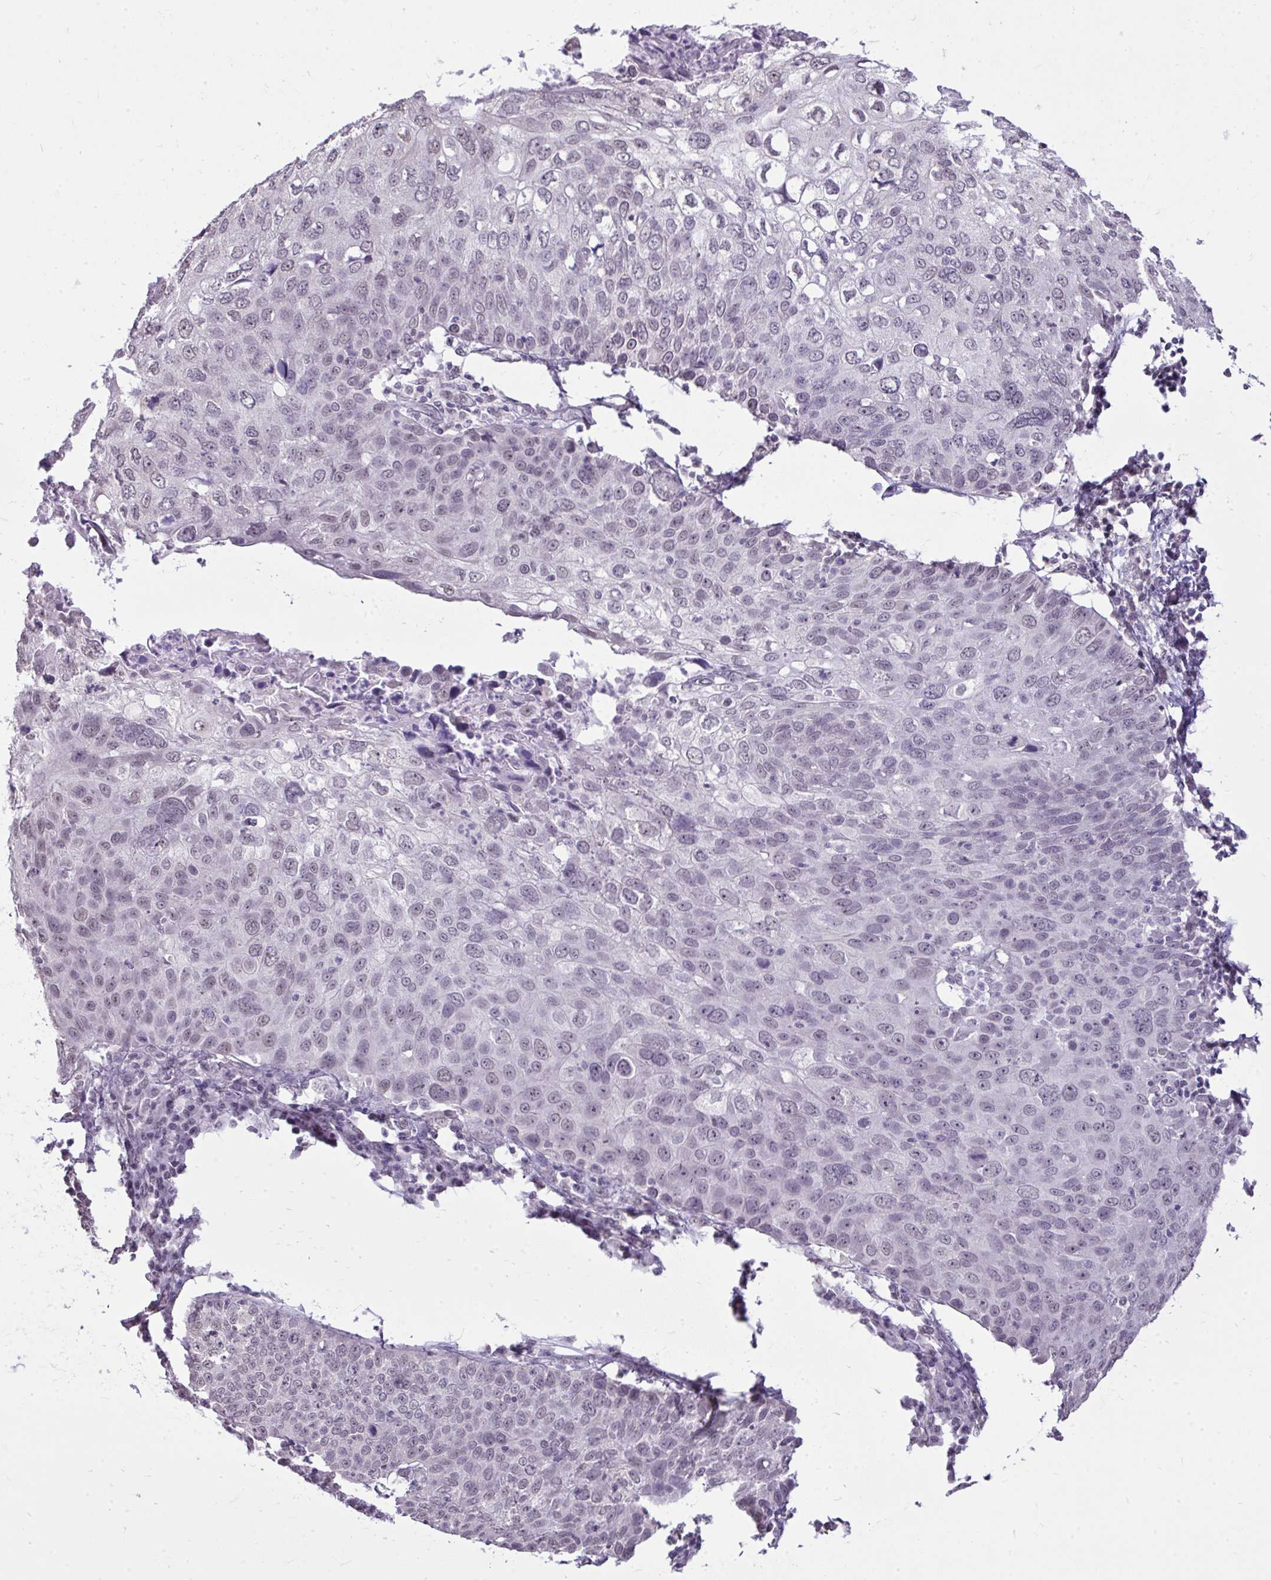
{"staining": {"intensity": "negative", "quantity": "none", "location": "none"}, "tissue": "skin cancer", "cell_type": "Tumor cells", "image_type": "cancer", "snomed": [{"axis": "morphology", "description": "Squamous cell carcinoma, NOS"}, {"axis": "topography", "description": "Skin"}], "caption": "Tumor cells show no significant positivity in skin squamous cell carcinoma.", "gene": "NPPA", "patient": {"sex": "male", "age": 87}}